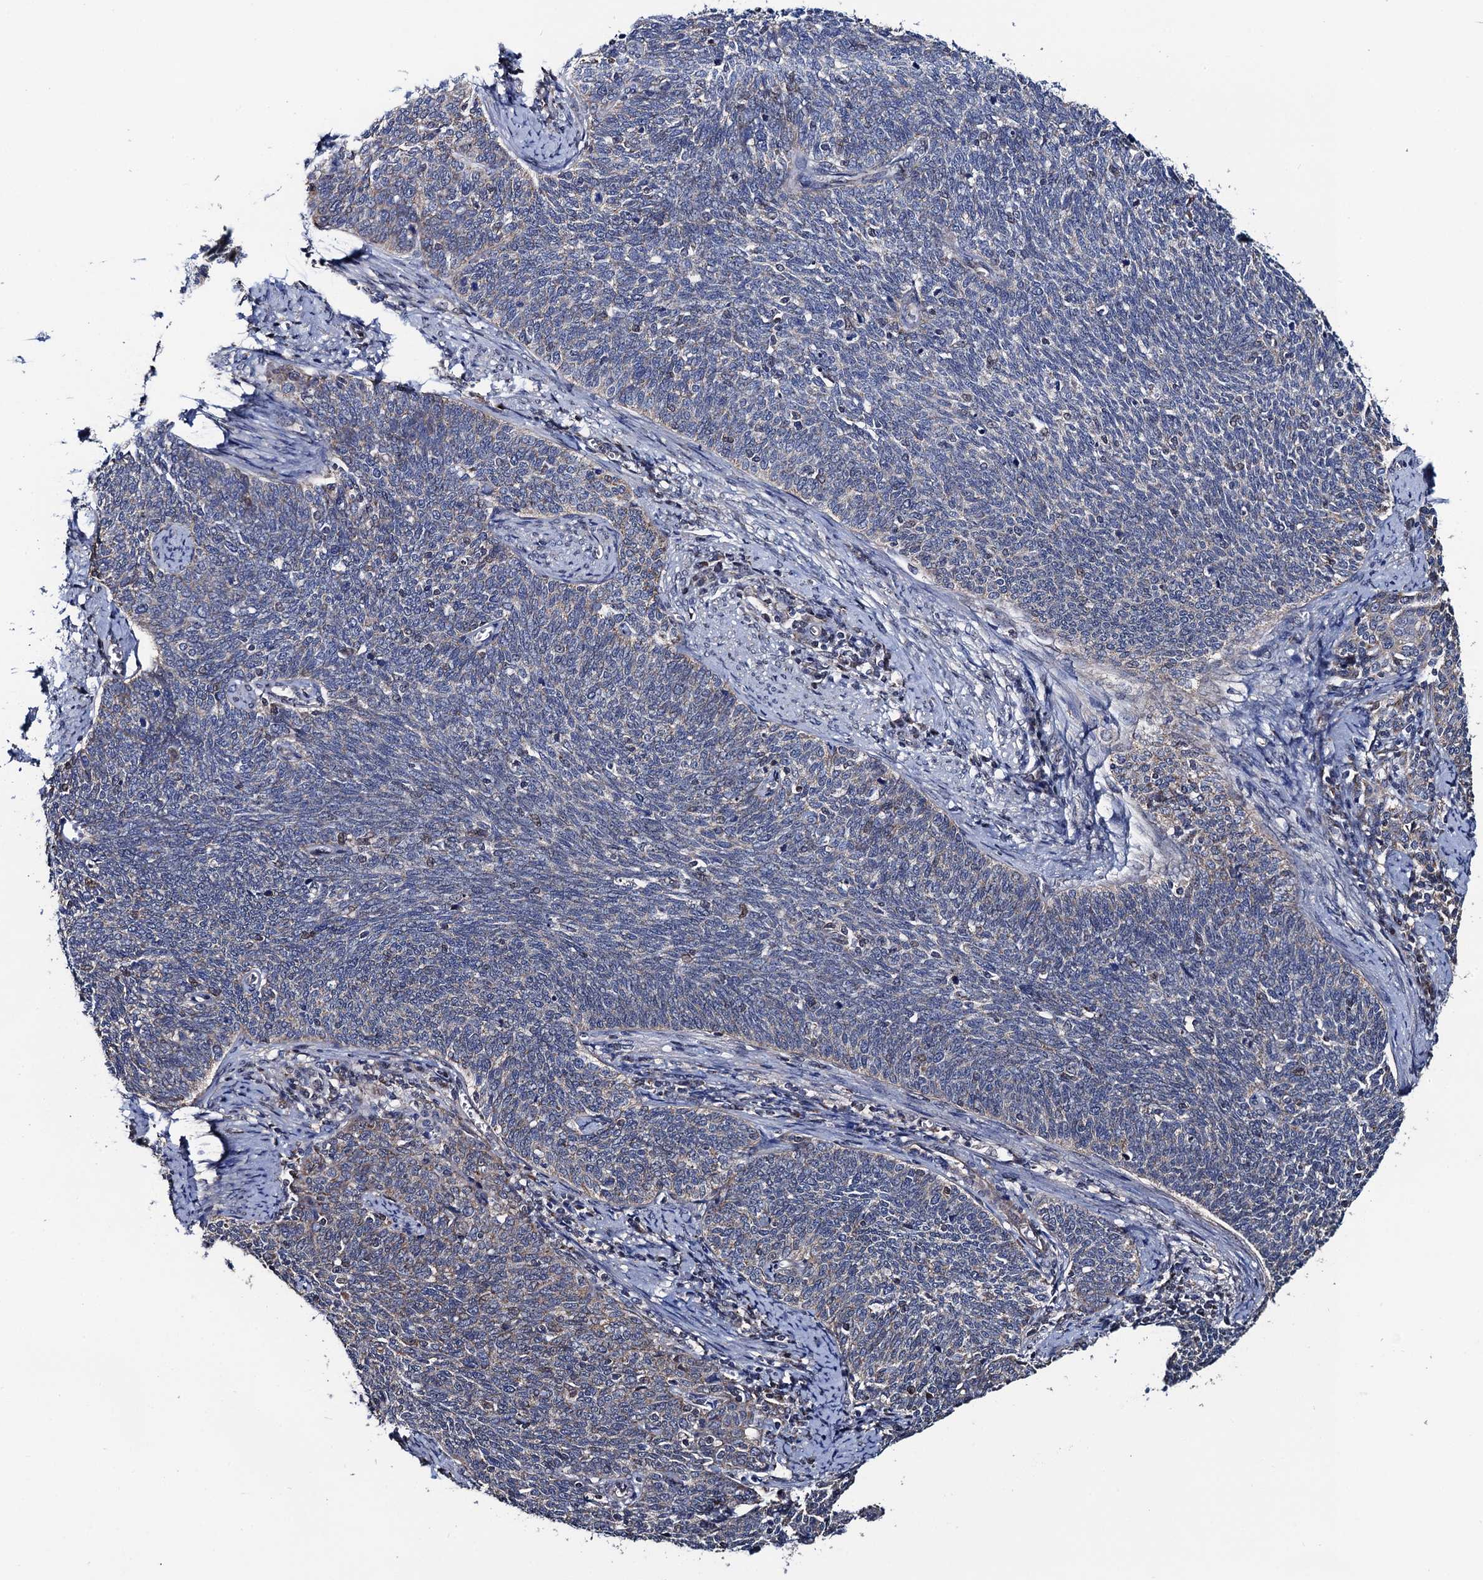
{"staining": {"intensity": "moderate", "quantity": "<25%", "location": "cytoplasmic/membranous"}, "tissue": "cervical cancer", "cell_type": "Tumor cells", "image_type": "cancer", "snomed": [{"axis": "morphology", "description": "Squamous cell carcinoma, NOS"}, {"axis": "topography", "description": "Cervix"}], "caption": "Protein expression analysis of squamous cell carcinoma (cervical) demonstrates moderate cytoplasmic/membranous expression in approximately <25% of tumor cells. The protein is shown in brown color, while the nuclei are stained blue.", "gene": "PTCD3", "patient": {"sex": "female", "age": 39}}